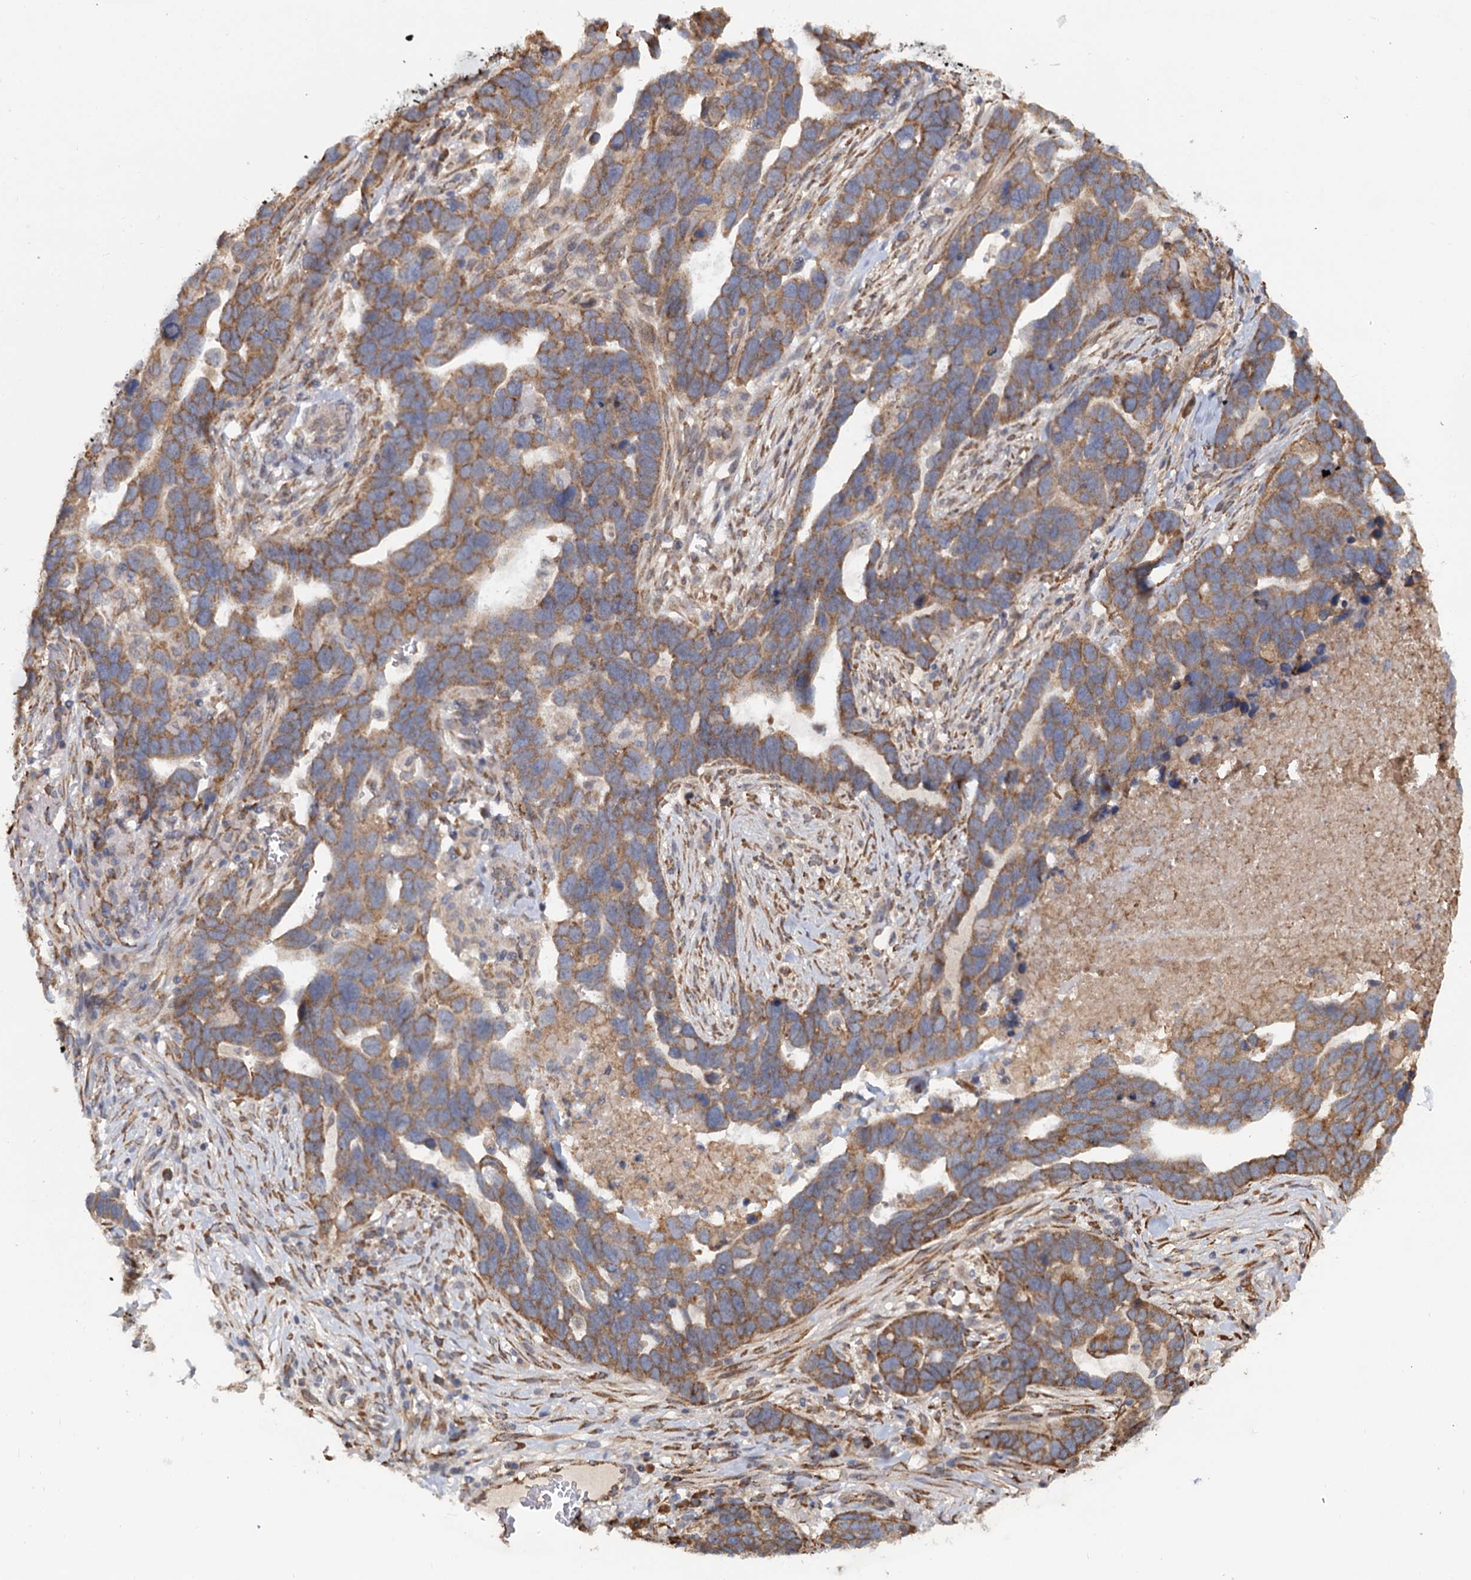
{"staining": {"intensity": "moderate", "quantity": ">75%", "location": "cytoplasmic/membranous"}, "tissue": "ovarian cancer", "cell_type": "Tumor cells", "image_type": "cancer", "snomed": [{"axis": "morphology", "description": "Cystadenocarcinoma, serous, NOS"}, {"axis": "topography", "description": "Ovary"}], "caption": "Immunohistochemical staining of serous cystadenocarcinoma (ovarian) shows medium levels of moderate cytoplasmic/membranous protein staining in approximately >75% of tumor cells.", "gene": "LRRC51", "patient": {"sex": "female", "age": 54}}